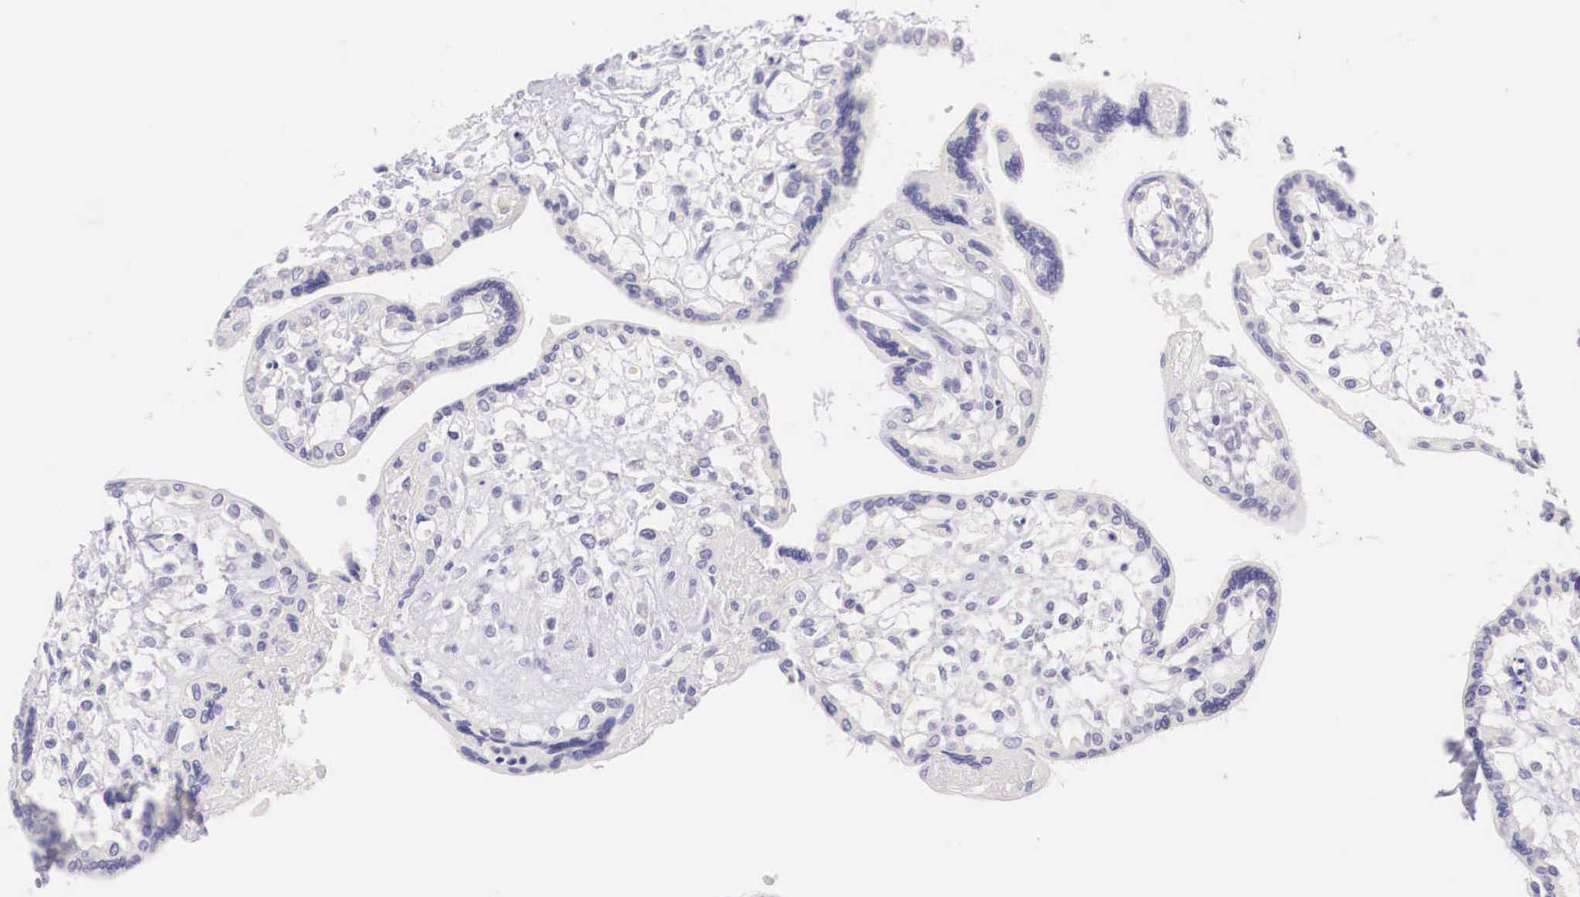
{"staining": {"intensity": "negative", "quantity": "none", "location": "none"}, "tissue": "placenta", "cell_type": "Decidual cells", "image_type": "normal", "snomed": [{"axis": "morphology", "description": "Normal tissue, NOS"}, {"axis": "topography", "description": "Placenta"}], "caption": "Immunohistochemical staining of benign placenta displays no significant expression in decidual cells.", "gene": "BCL6", "patient": {"sex": "female", "age": 31}}